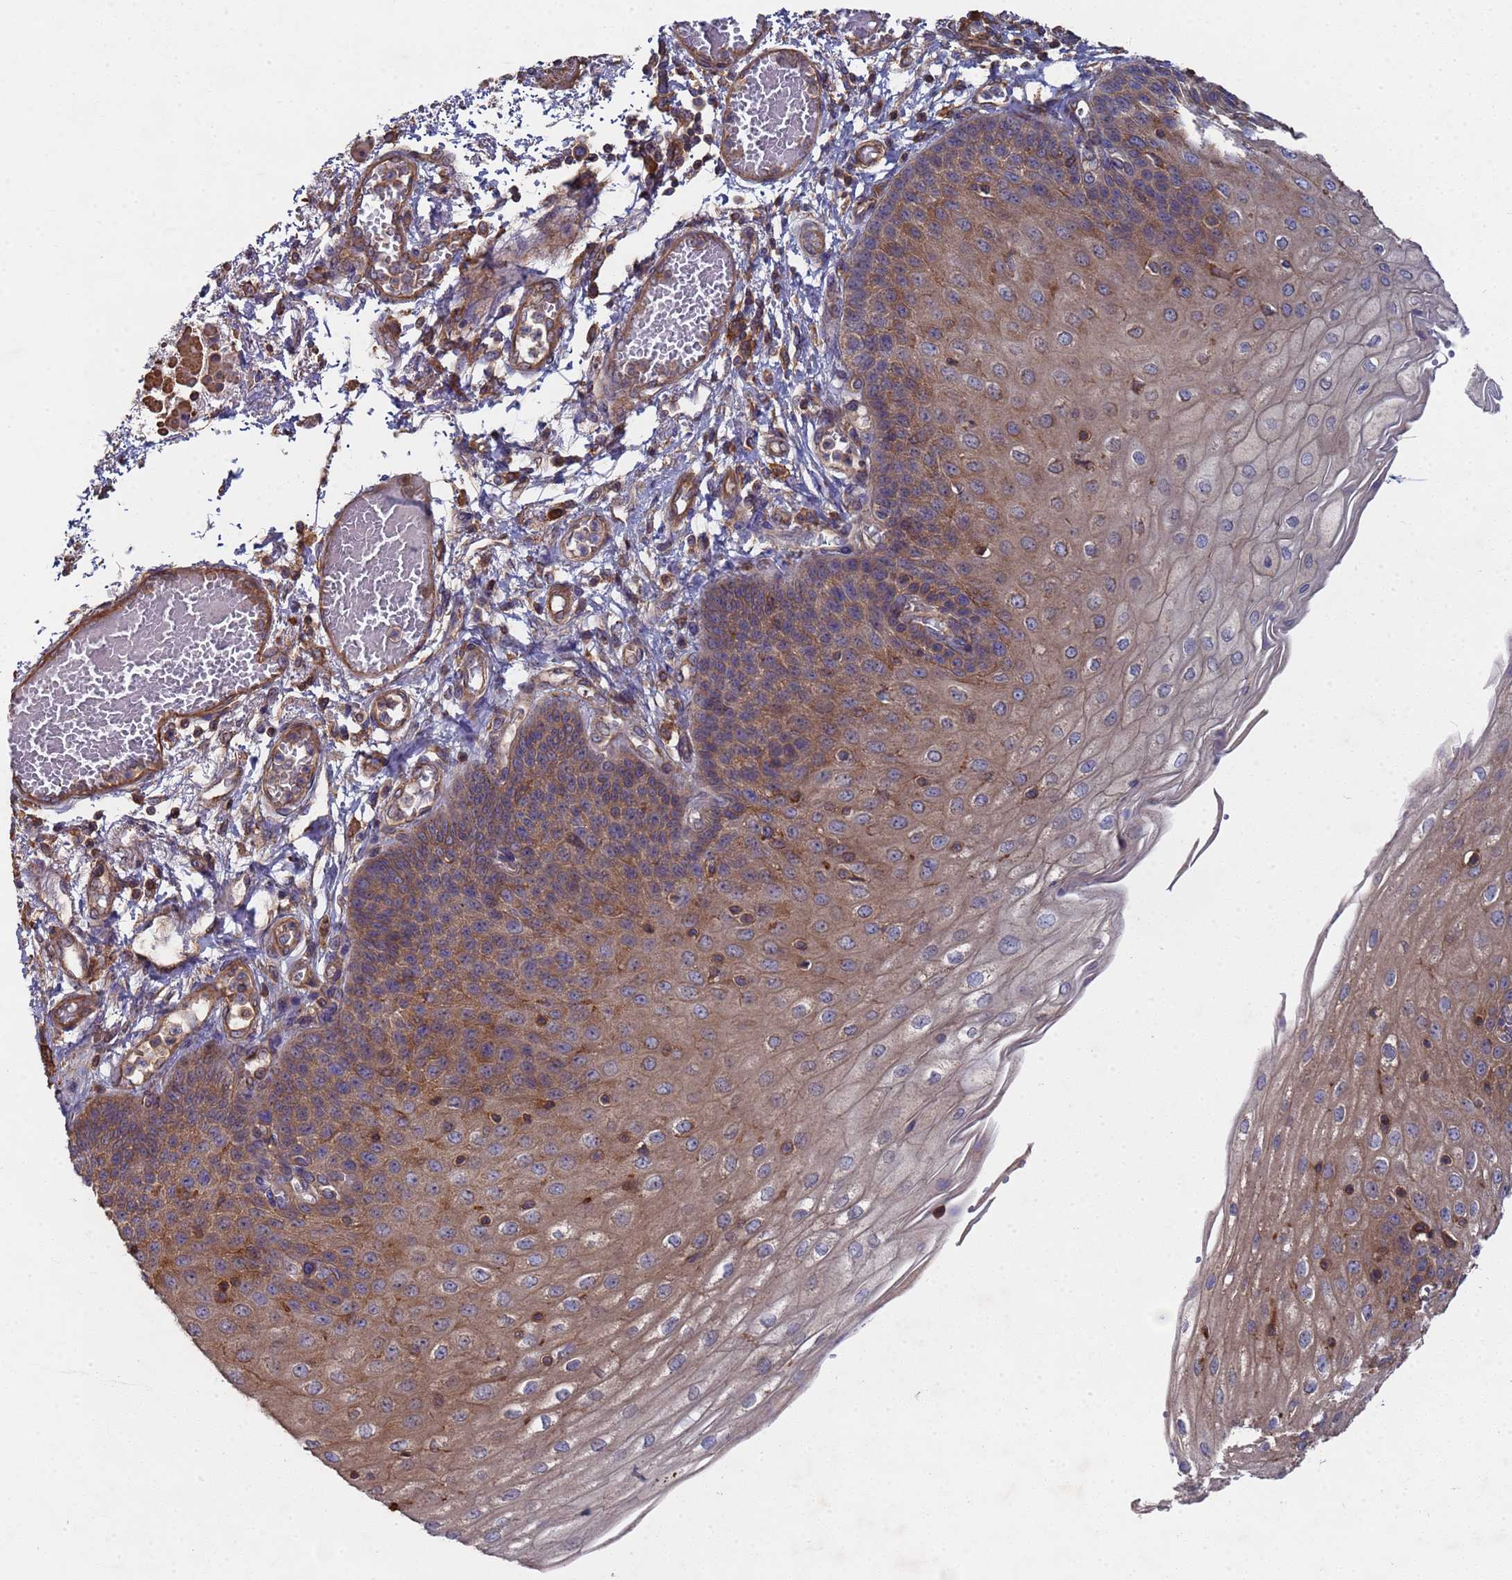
{"staining": {"intensity": "moderate", "quantity": ">75%", "location": "cytoplasmic/membranous"}, "tissue": "esophagus", "cell_type": "Squamous epithelial cells", "image_type": "normal", "snomed": [{"axis": "morphology", "description": "Normal tissue, NOS"}, {"axis": "topography", "description": "Esophagus"}], "caption": "This image demonstrates IHC staining of unremarkable human esophagus, with medium moderate cytoplasmic/membranous expression in about >75% of squamous epithelial cells.", "gene": "PYCR1", "patient": {"sex": "male", "age": 81}}